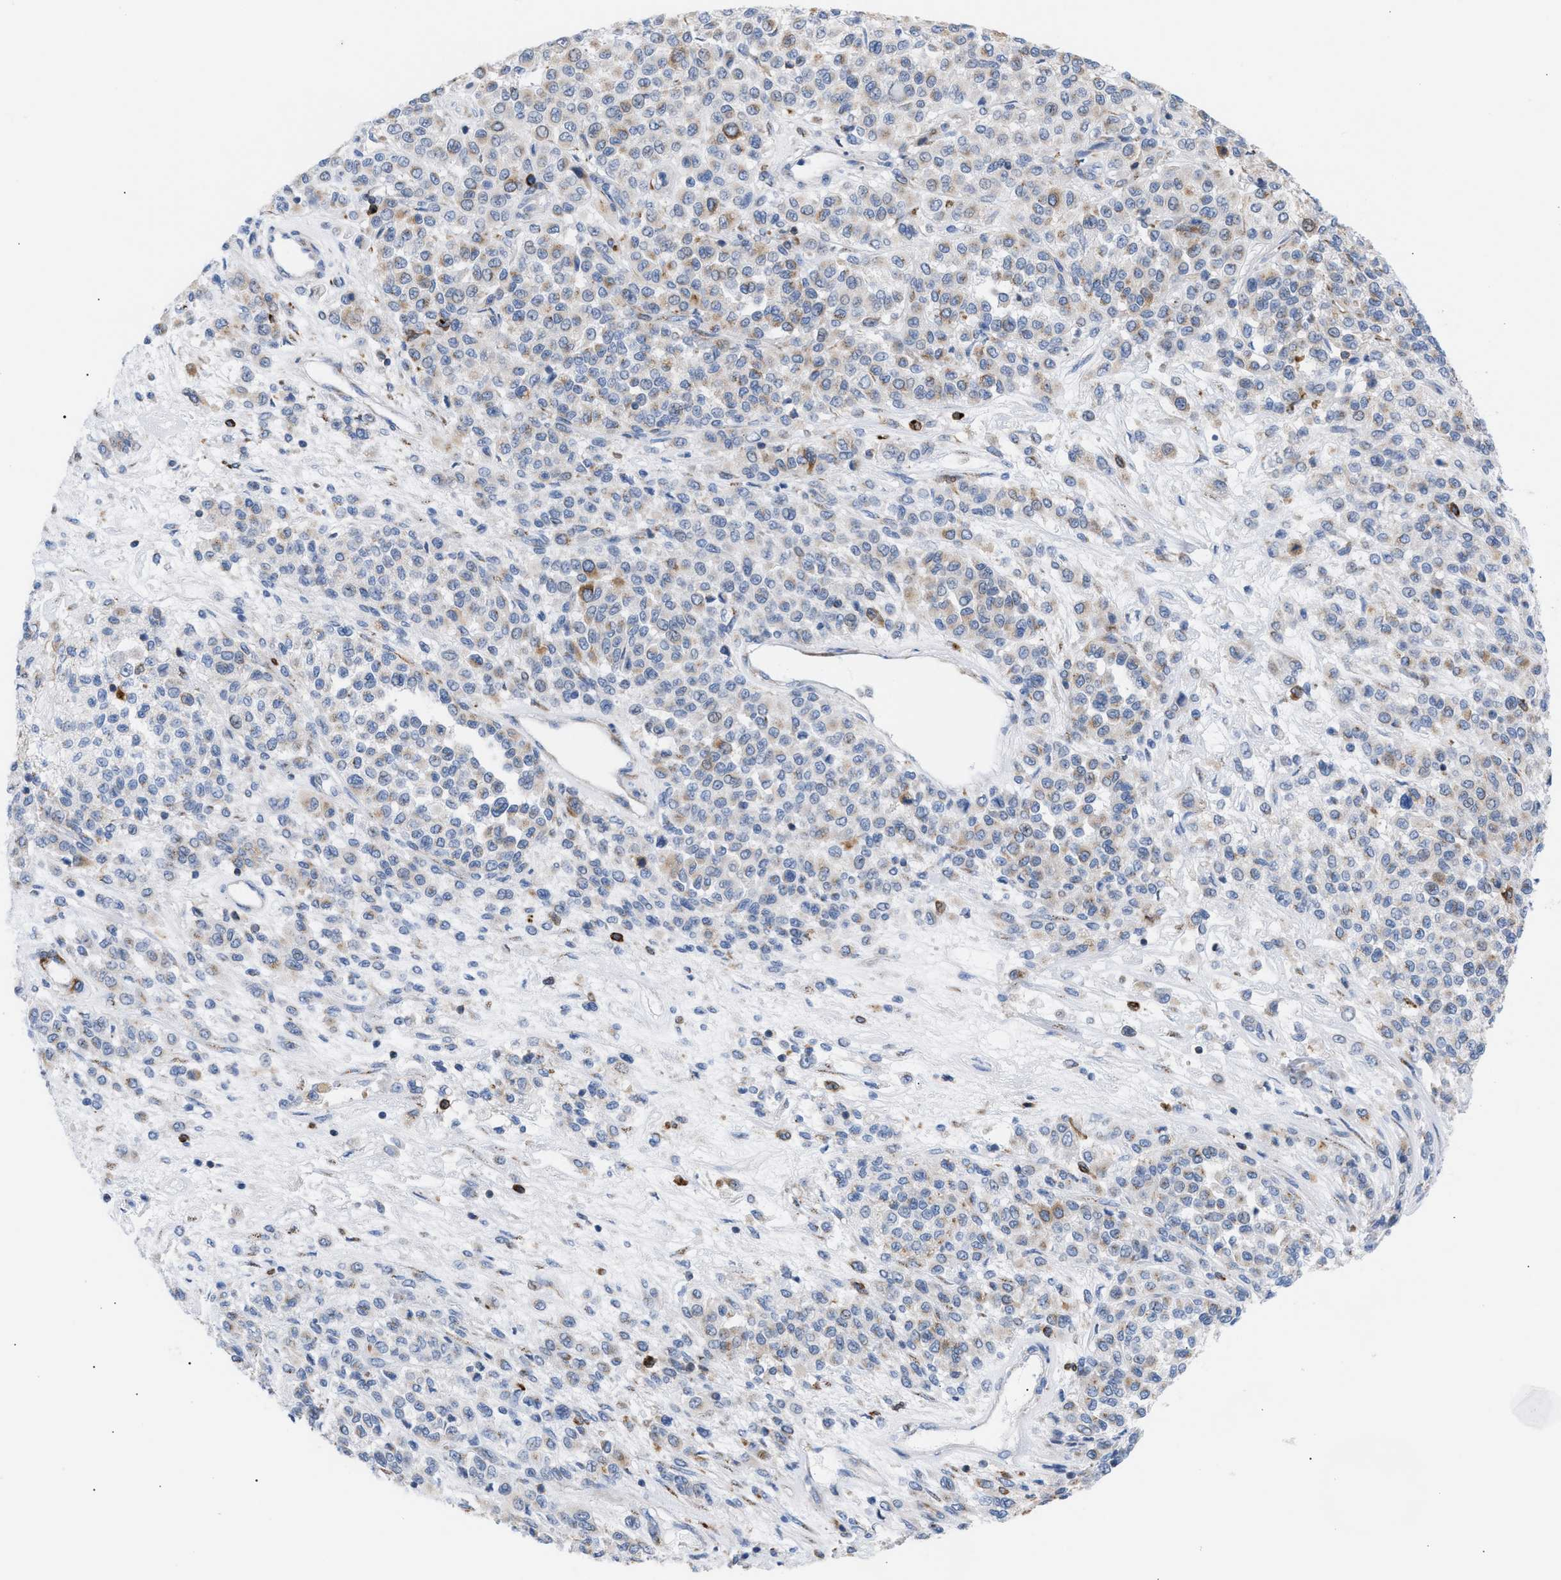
{"staining": {"intensity": "weak", "quantity": "<25%", "location": "cytoplasmic/membranous"}, "tissue": "melanoma", "cell_type": "Tumor cells", "image_type": "cancer", "snomed": [{"axis": "morphology", "description": "Malignant melanoma, Metastatic site"}, {"axis": "topography", "description": "Pancreas"}], "caption": "DAB (3,3'-diaminobenzidine) immunohistochemical staining of melanoma reveals no significant positivity in tumor cells.", "gene": "TACC3", "patient": {"sex": "female", "age": 30}}